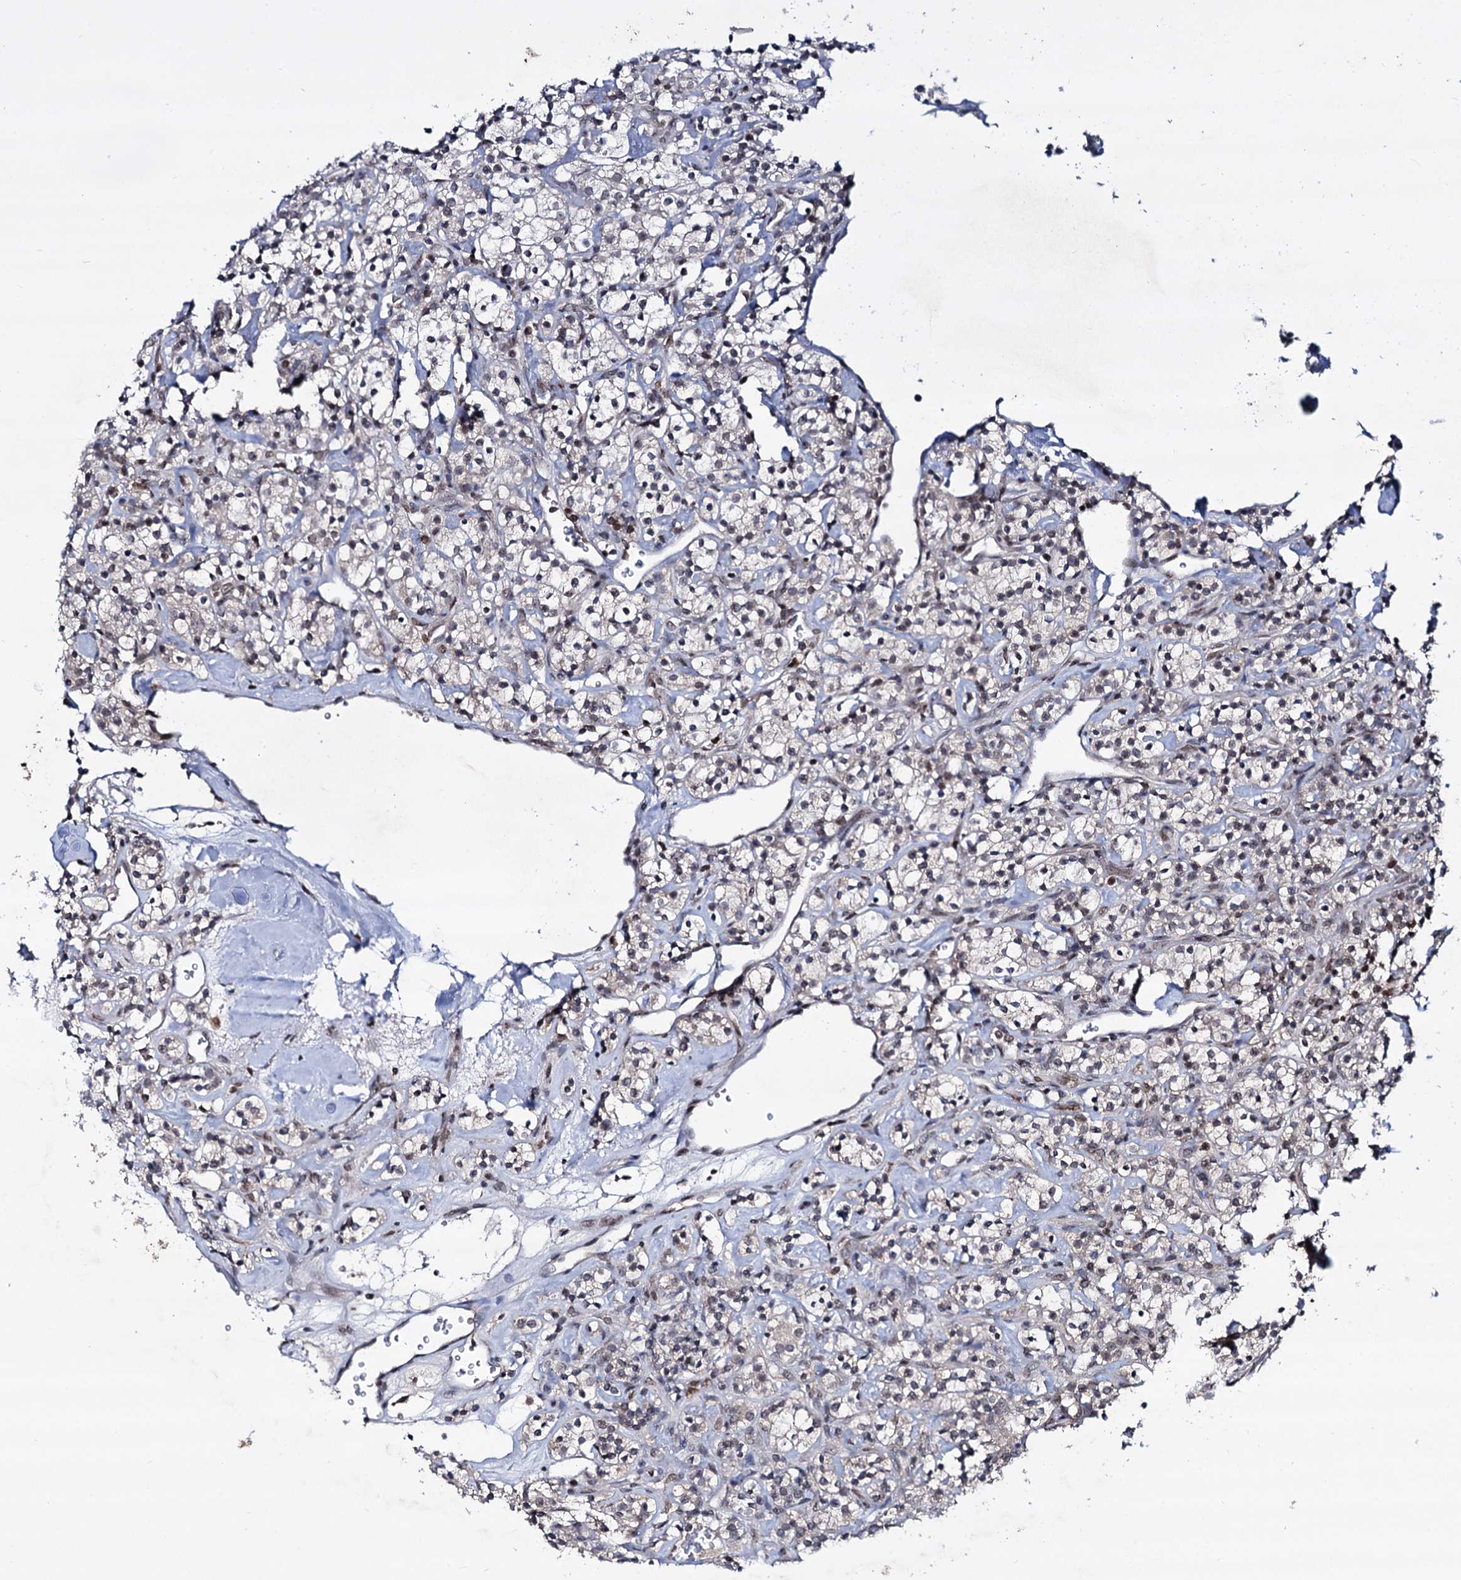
{"staining": {"intensity": "weak", "quantity": "25%-75%", "location": "nuclear"}, "tissue": "renal cancer", "cell_type": "Tumor cells", "image_type": "cancer", "snomed": [{"axis": "morphology", "description": "Adenocarcinoma, NOS"}, {"axis": "topography", "description": "Kidney"}], "caption": "IHC of adenocarcinoma (renal) exhibits low levels of weak nuclear expression in approximately 25%-75% of tumor cells. Nuclei are stained in blue.", "gene": "SMCHD1", "patient": {"sex": "male", "age": 77}}